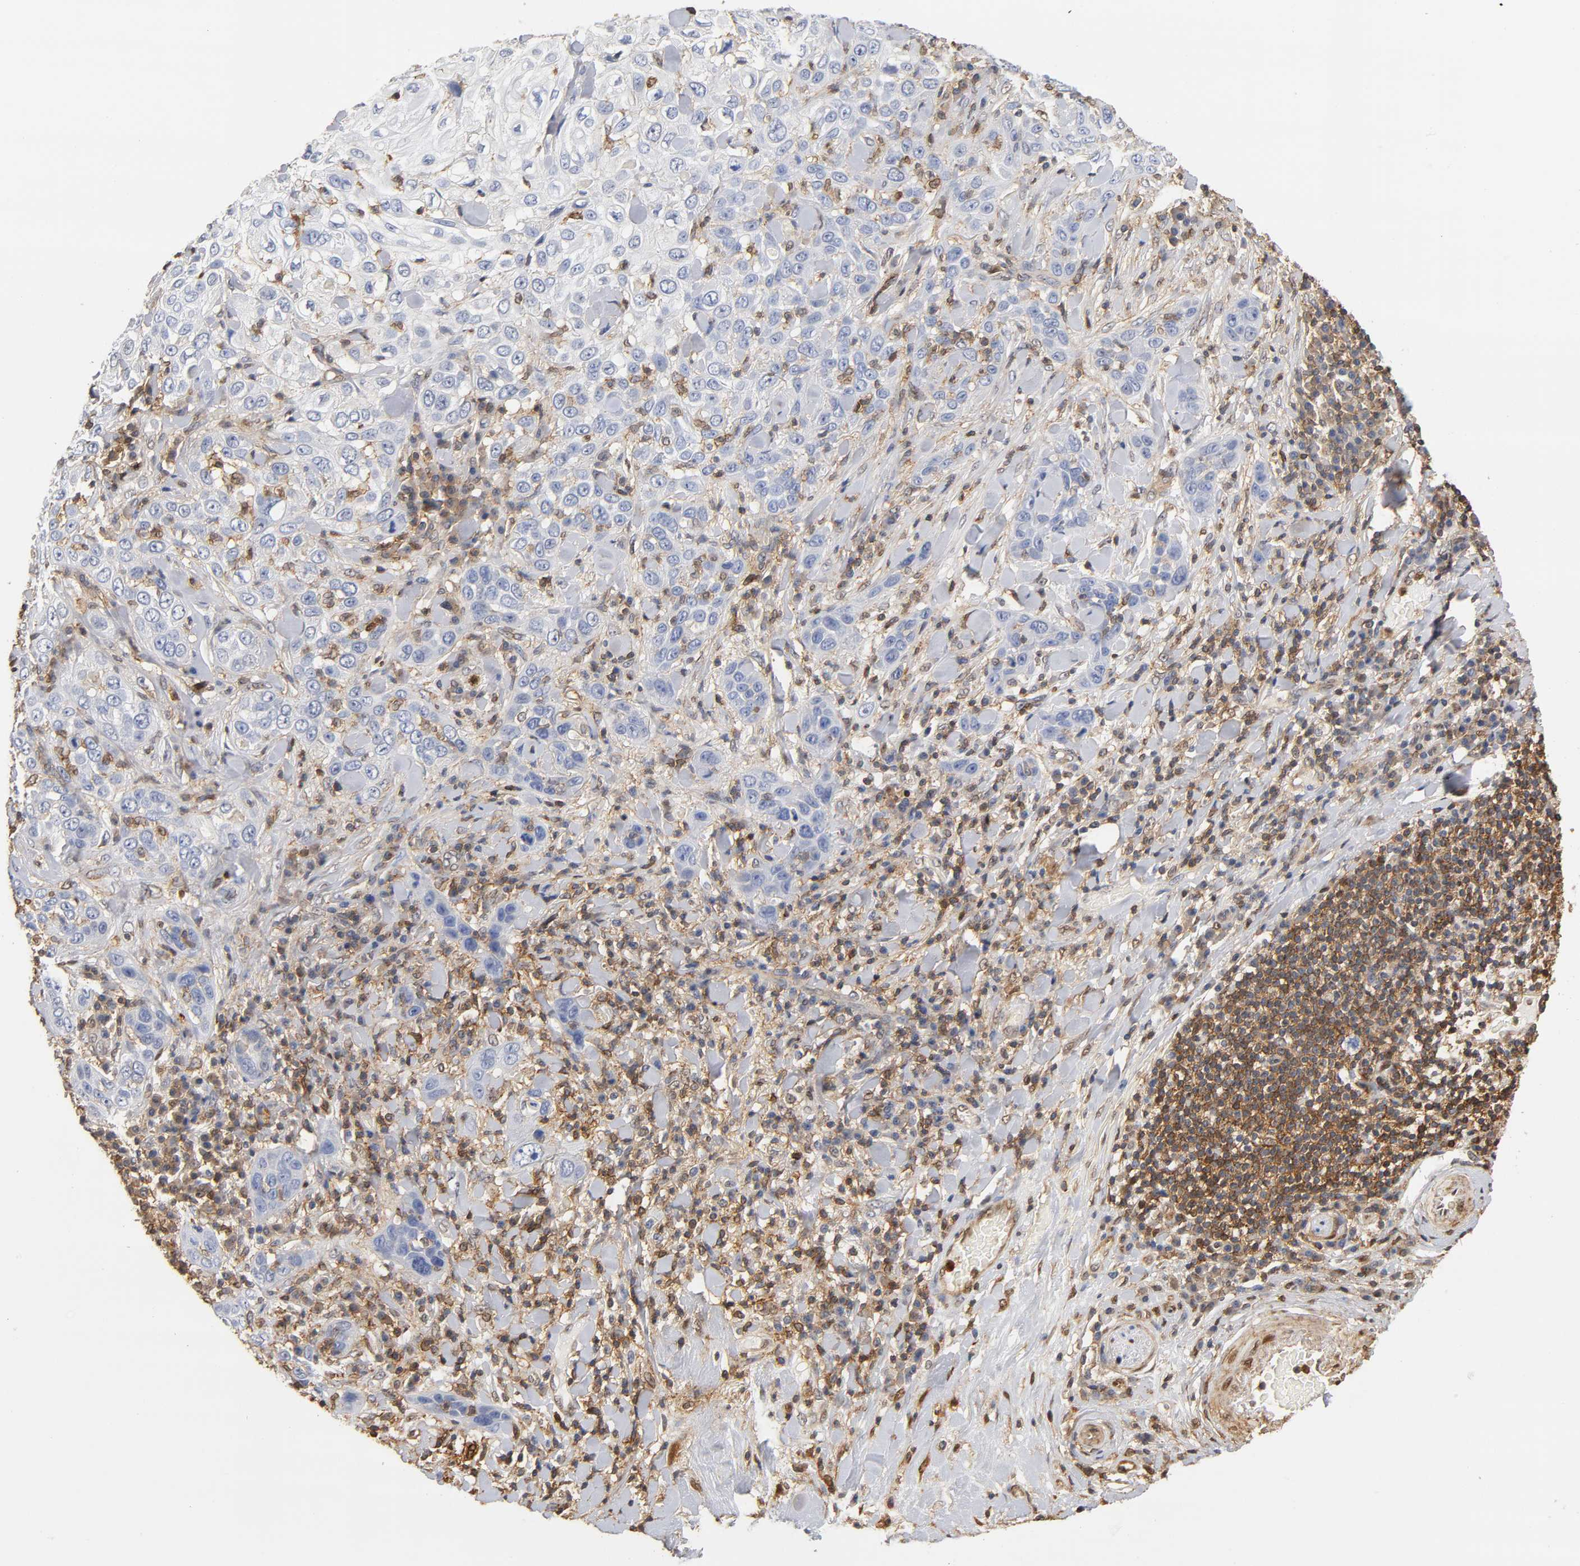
{"staining": {"intensity": "negative", "quantity": "none", "location": "none"}, "tissue": "skin cancer", "cell_type": "Tumor cells", "image_type": "cancer", "snomed": [{"axis": "morphology", "description": "Squamous cell carcinoma, NOS"}, {"axis": "topography", "description": "Skin"}], "caption": "This is an immunohistochemistry micrograph of human squamous cell carcinoma (skin). There is no staining in tumor cells.", "gene": "ANXA11", "patient": {"sex": "male", "age": 84}}